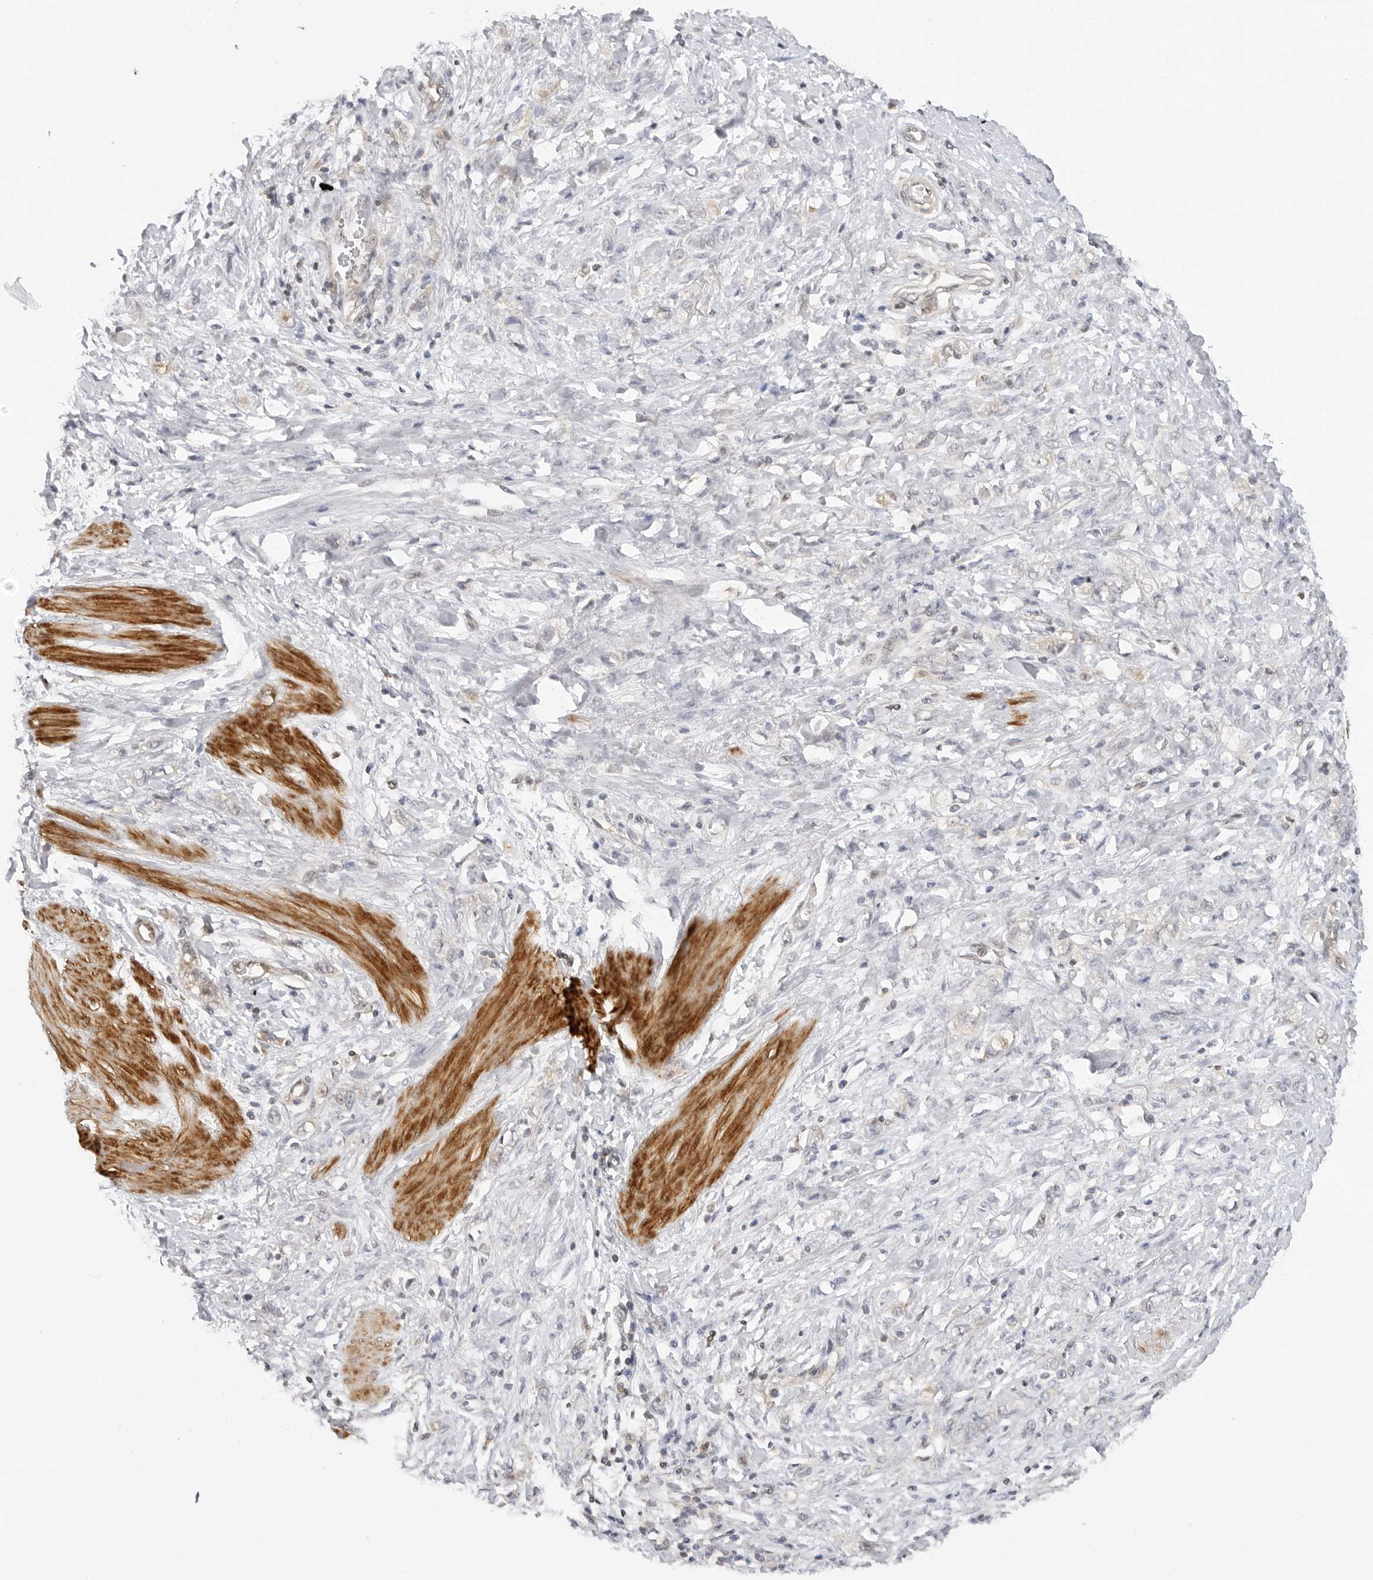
{"staining": {"intensity": "negative", "quantity": "none", "location": "none"}, "tissue": "stomach cancer", "cell_type": "Tumor cells", "image_type": "cancer", "snomed": [{"axis": "morphology", "description": "Adenocarcinoma, NOS"}, {"axis": "topography", "description": "Stomach"}], "caption": "IHC of stomach adenocarcinoma reveals no expression in tumor cells. Brightfield microscopy of IHC stained with DAB (brown) and hematoxylin (blue), captured at high magnification.", "gene": "MAP2K5", "patient": {"sex": "female", "age": 76}}